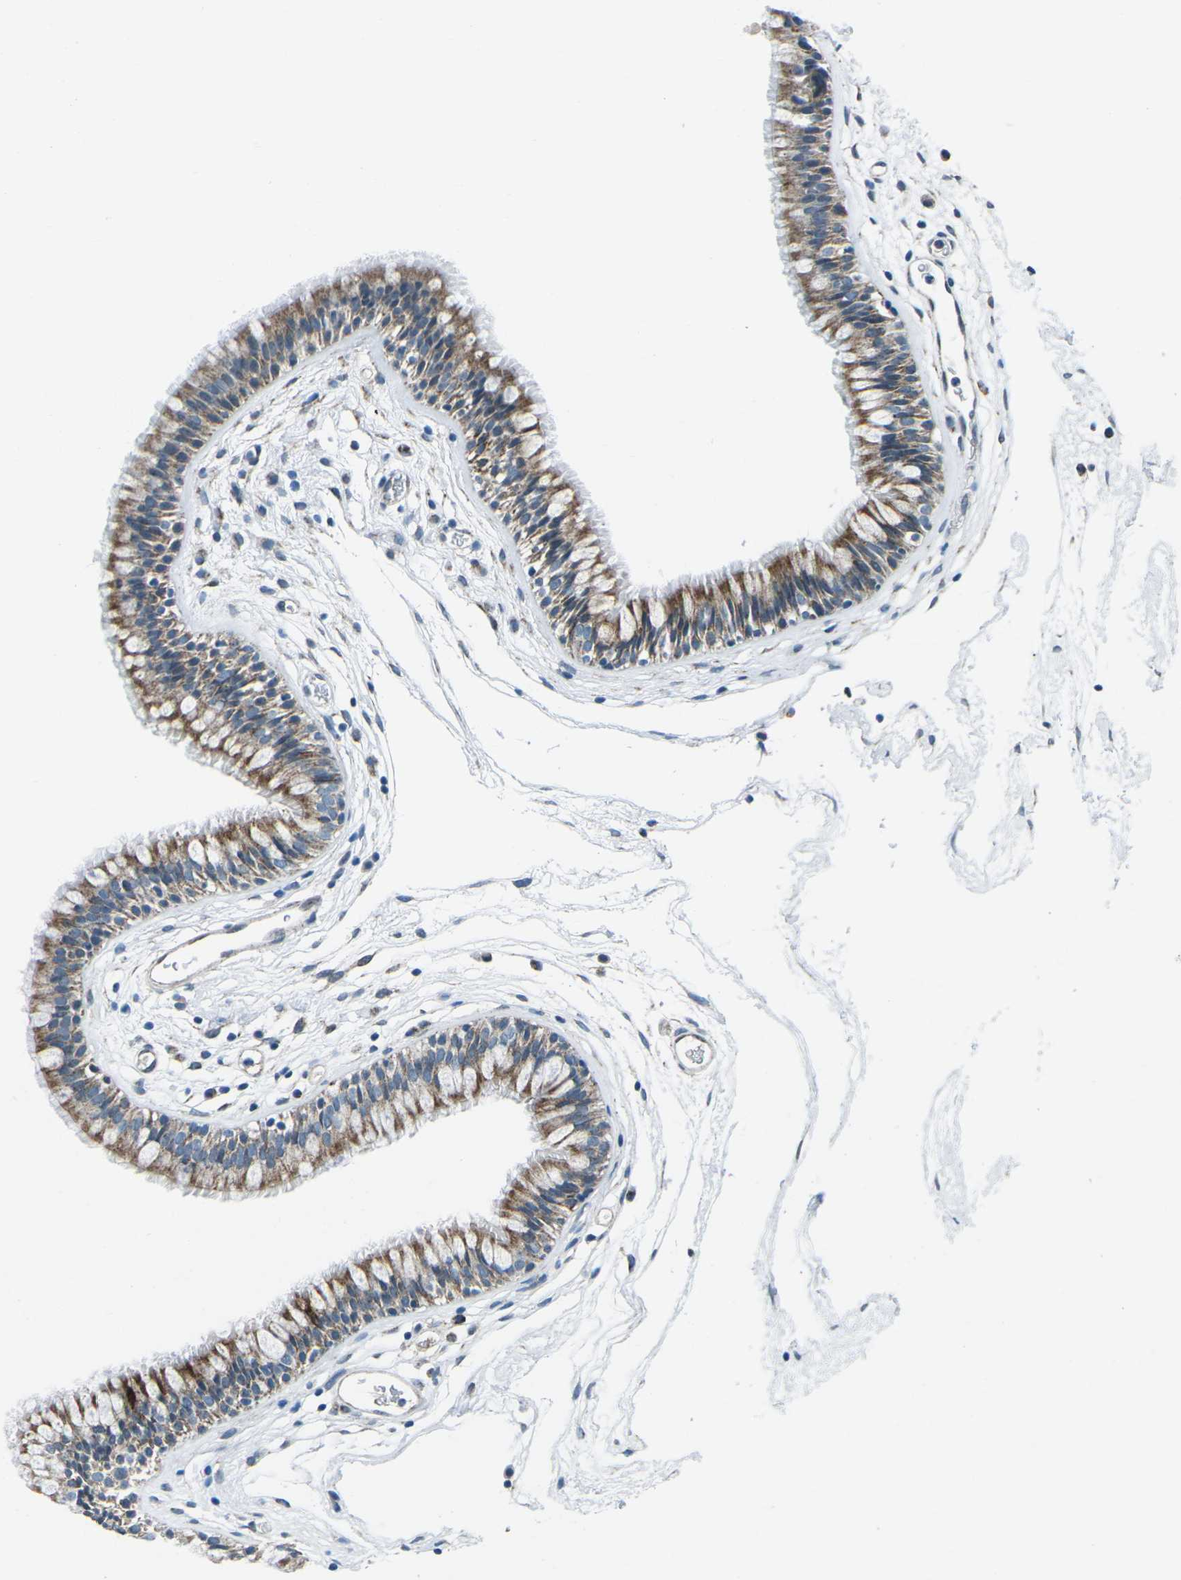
{"staining": {"intensity": "moderate", "quantity": ">75%", "location": "cytoplasmic/membranous"}, "tissue": "nasopharynx", "cell_type": "Respiratory epithelial cells", "image_type": "normal", "snomed": [{"axis": "morphology", "description": "Normal tissue, NOS"}, {"axis": "morphology", "description": "Inflammation, NOS"}, {"axis": "topography", "description": "Nasopharynx"}], "caption": "Immunohistochemical staining of benign human nasopharynx demonstrates >75% levels of moderate cytoplasmic/membranous protein positivity in about >75% of respiratory epithelial cells. The staining was performed using DAB, with brown indicating positive protein expression. Nuclei are stained blue with hematoxylin.", "gene": "RFESD", "patient": {"sex": "male", "age": 48}}